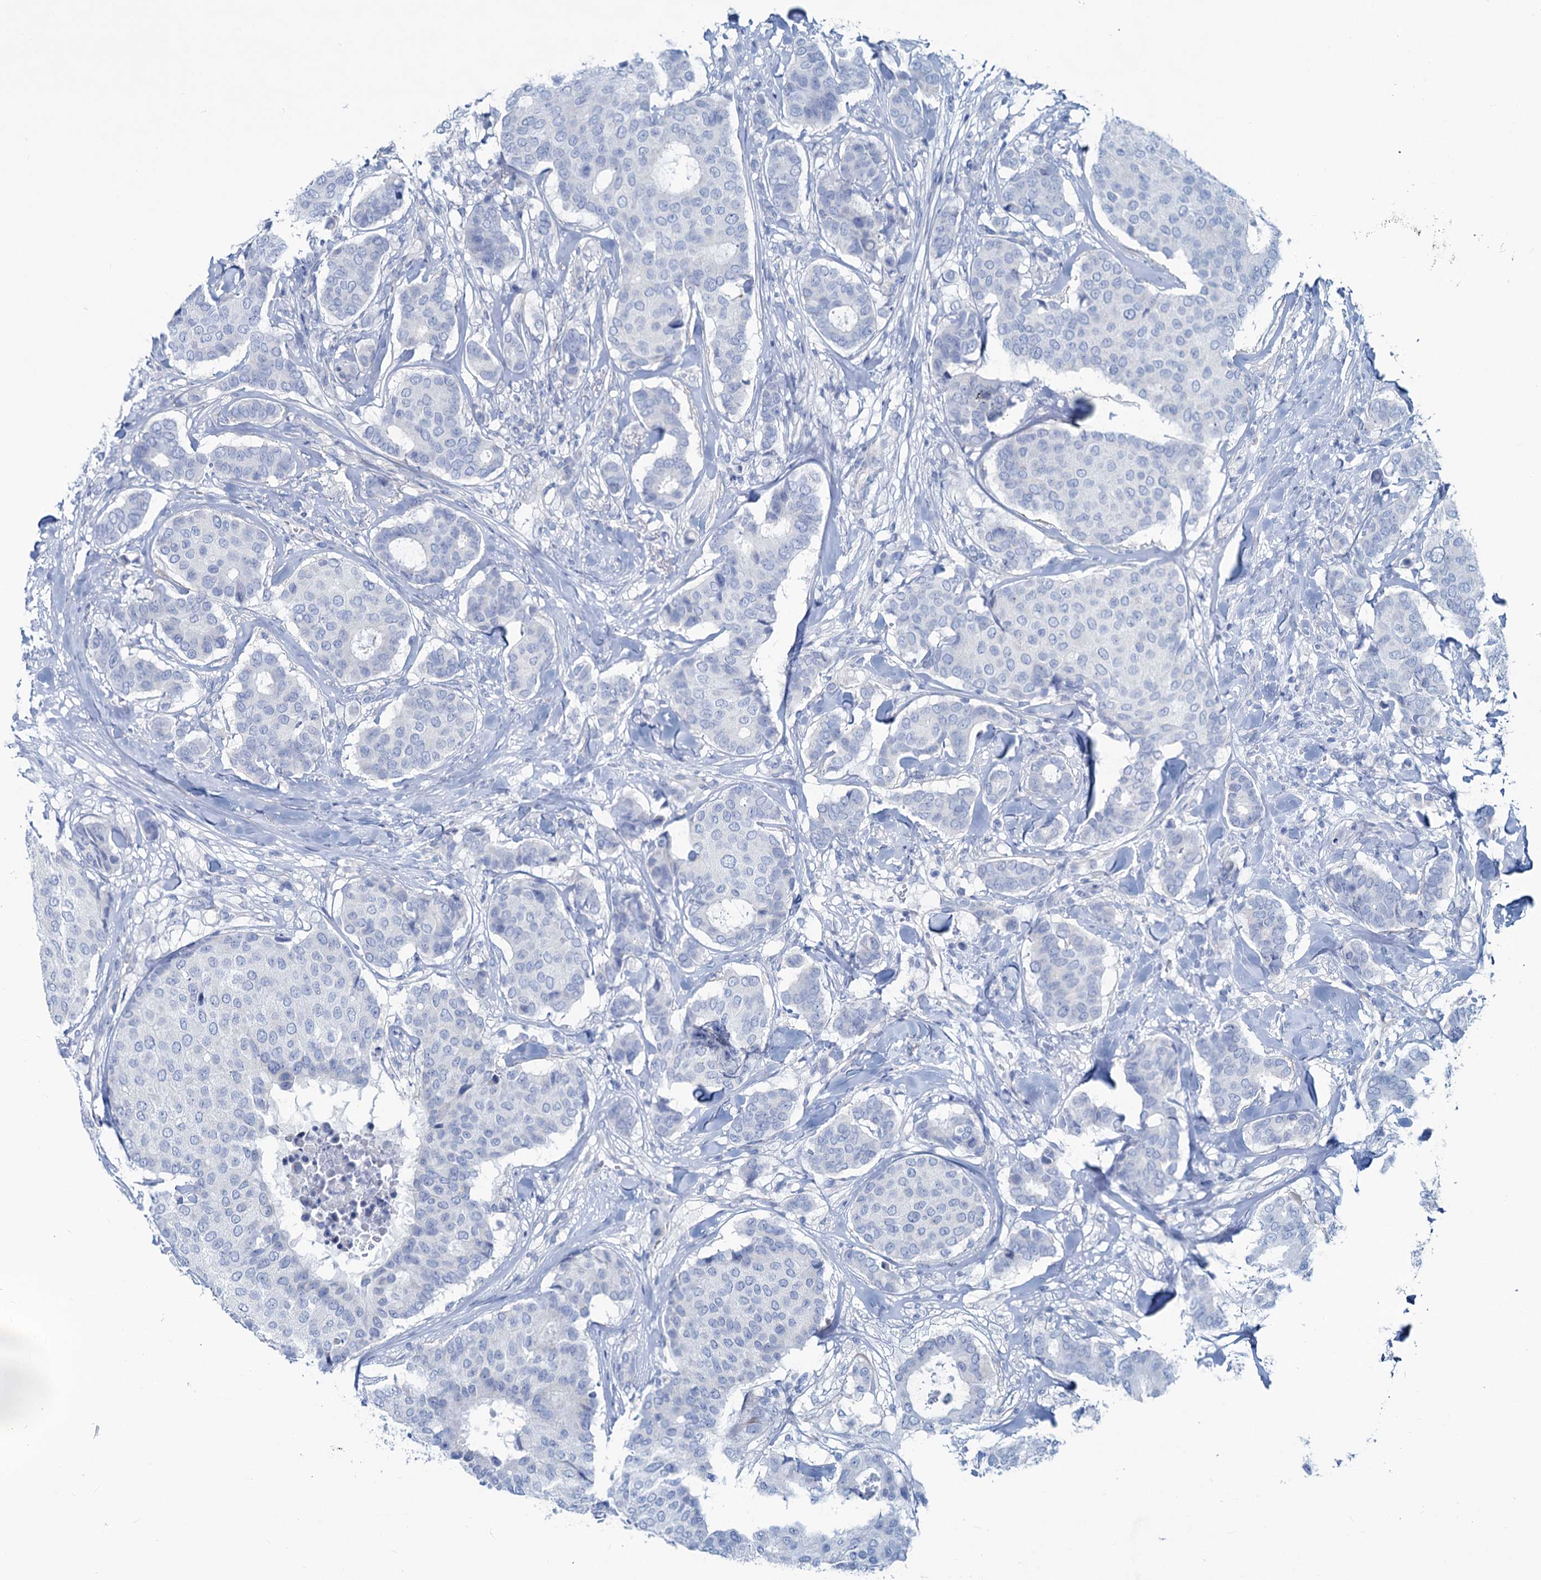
{"staining": {"intensity": "negative", "quantity": "none", "location": "none"}, "tissue": "breast cancer", "cell_type": "Tumor cells", "image_type": "cancer", "snomed": [{"axis": "morphology", "description": "Duct carcinoma"}, {"axis": "topography", "description": "Breast"}], "caption": "Tumor cells show no significant protein staining in breast intraductal carcinoma.", "gene": "SLC1A3", "patient": {"sex": "female", "age": 75}}